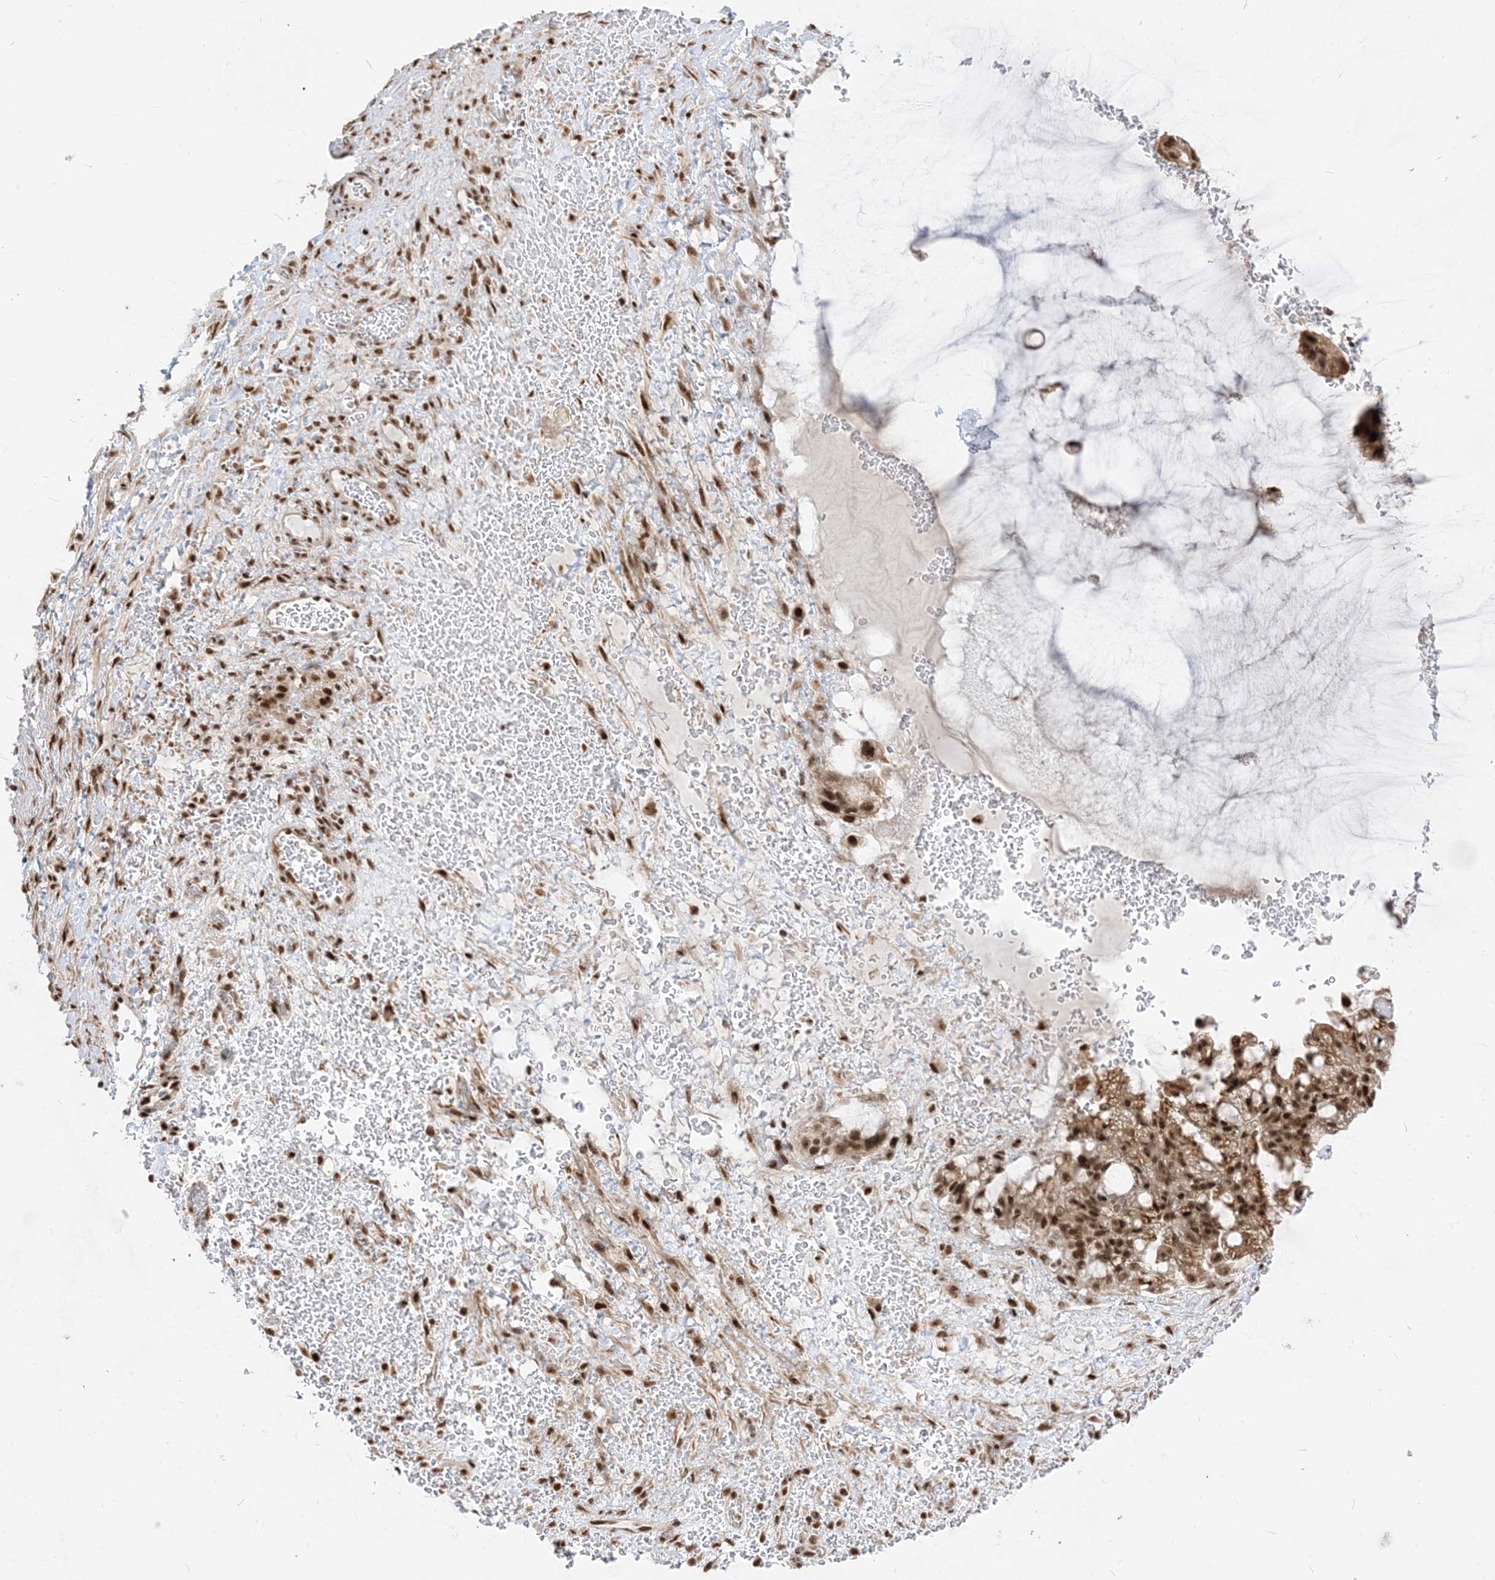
{"staining": {"intensity": "moderate", "quantity": ">75%", "location": "cytoplasmic/membranous,nuclear"}, "tissue": "ovarian cancer", "cell_type": "Tumor cells", "image_type": "cancer", "snomed": [{"axis": "morphology", "description": "Cystadenocarcinoma, mucinous, NOS"}, {"axis": "topography", "description": "Ovary"}], "caption": "This histopathology image shows immunohistochemistry staining of human ovarian cancer, with medium moderate cytoplasmic/membranous and nuclear positivity in about >75% of tumor cells.", "gene": "ARGLU1", "patient": {"sex": "female", "age": 37}}